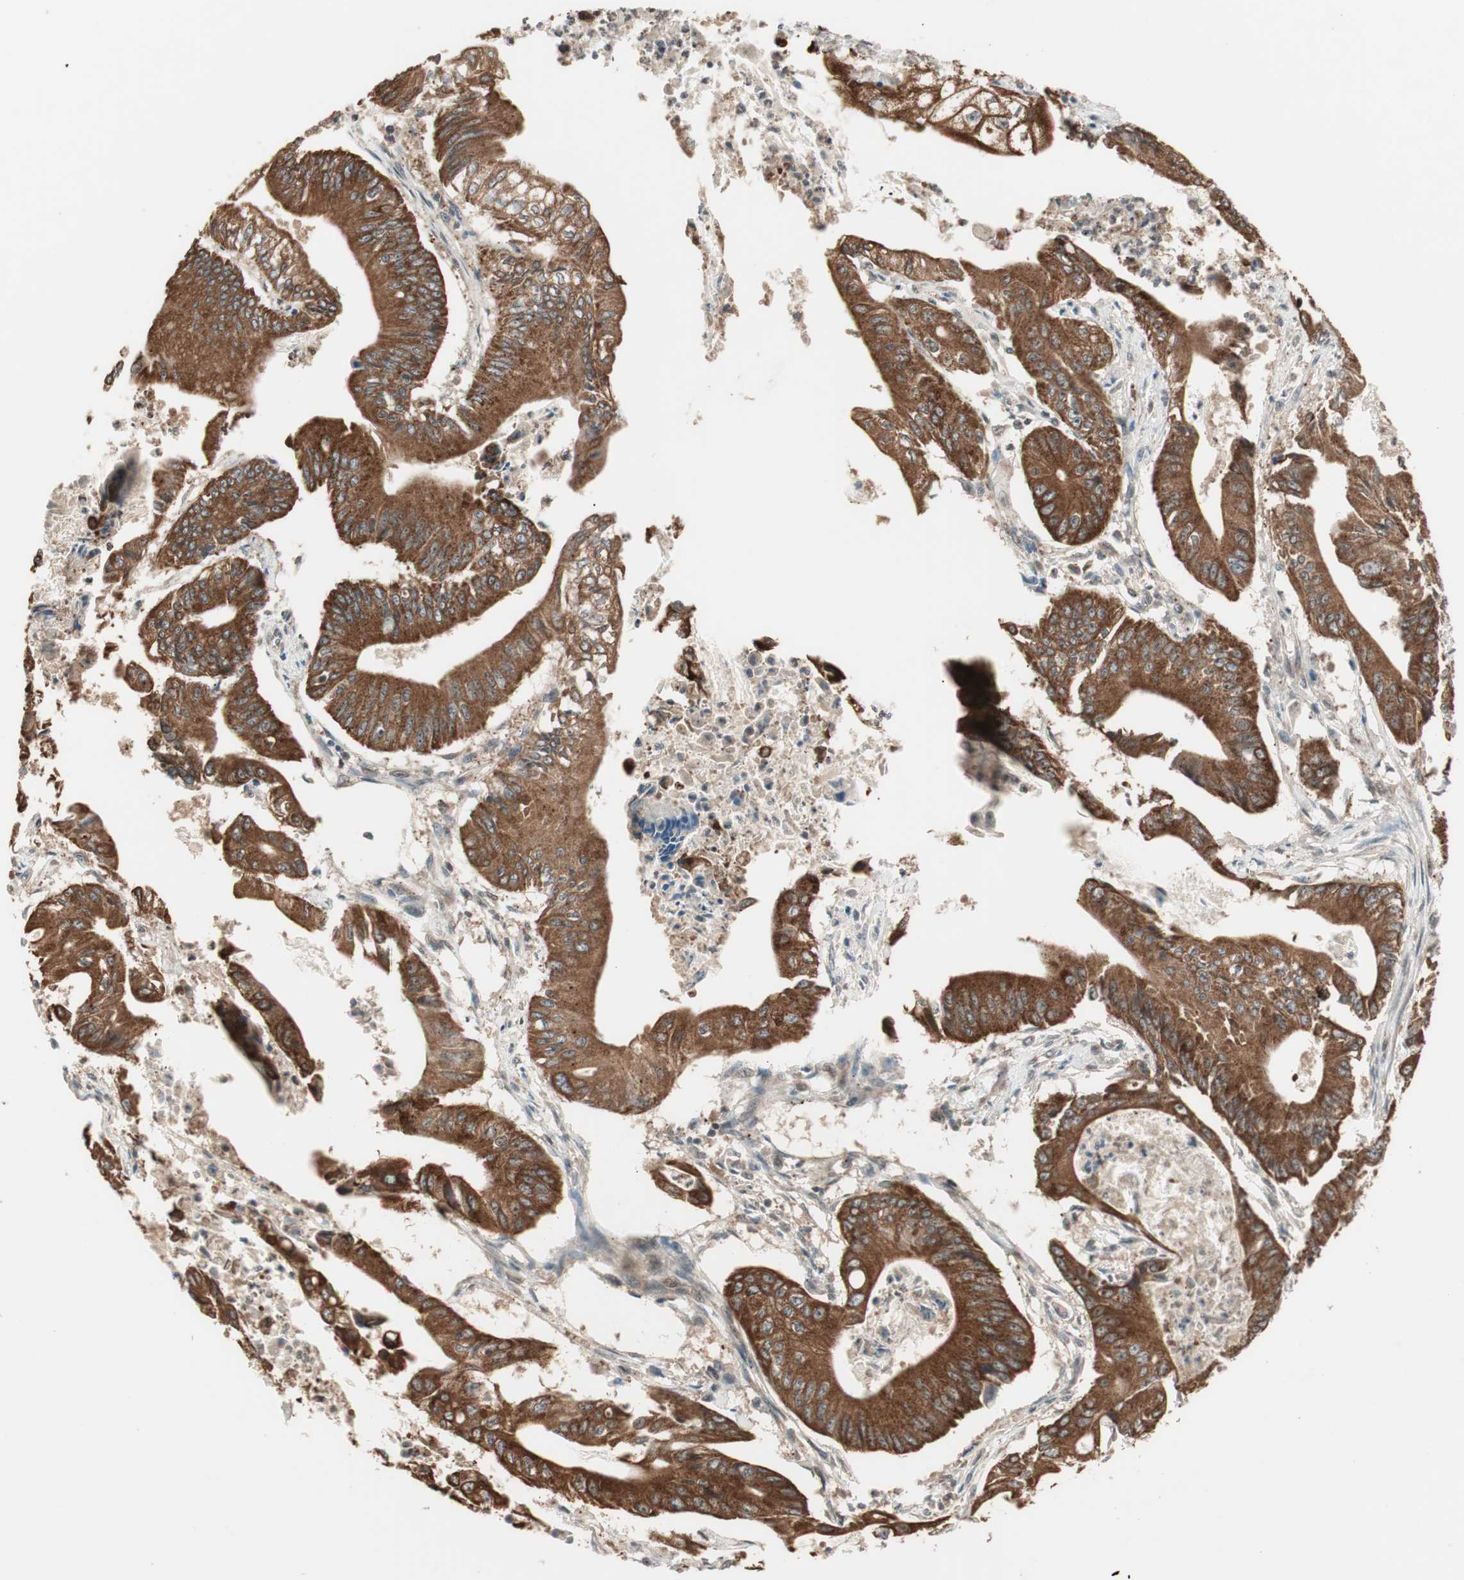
{"staining": {"intensity": "strong", "quantity": ">75%", "location": "cytoplasmic/membranous"}, "tissue": "pancreatic cancer", "cell_type": "Tumor cells", "image_type": "cancer", "snomed": [{"axis": "morphology", "description": "Normal tissue, NOS"}, {"axis": "topography", "description": "Lymph node"}], "caption": "Pancreatic cancer tissue demonstrates strong cytoplasmic/membranous staining in approximately >75% of tumor cells, visualized by immunohistochemistry.", "gene": "FBXO5", "patient": {"sex": "male", "age": 62}}